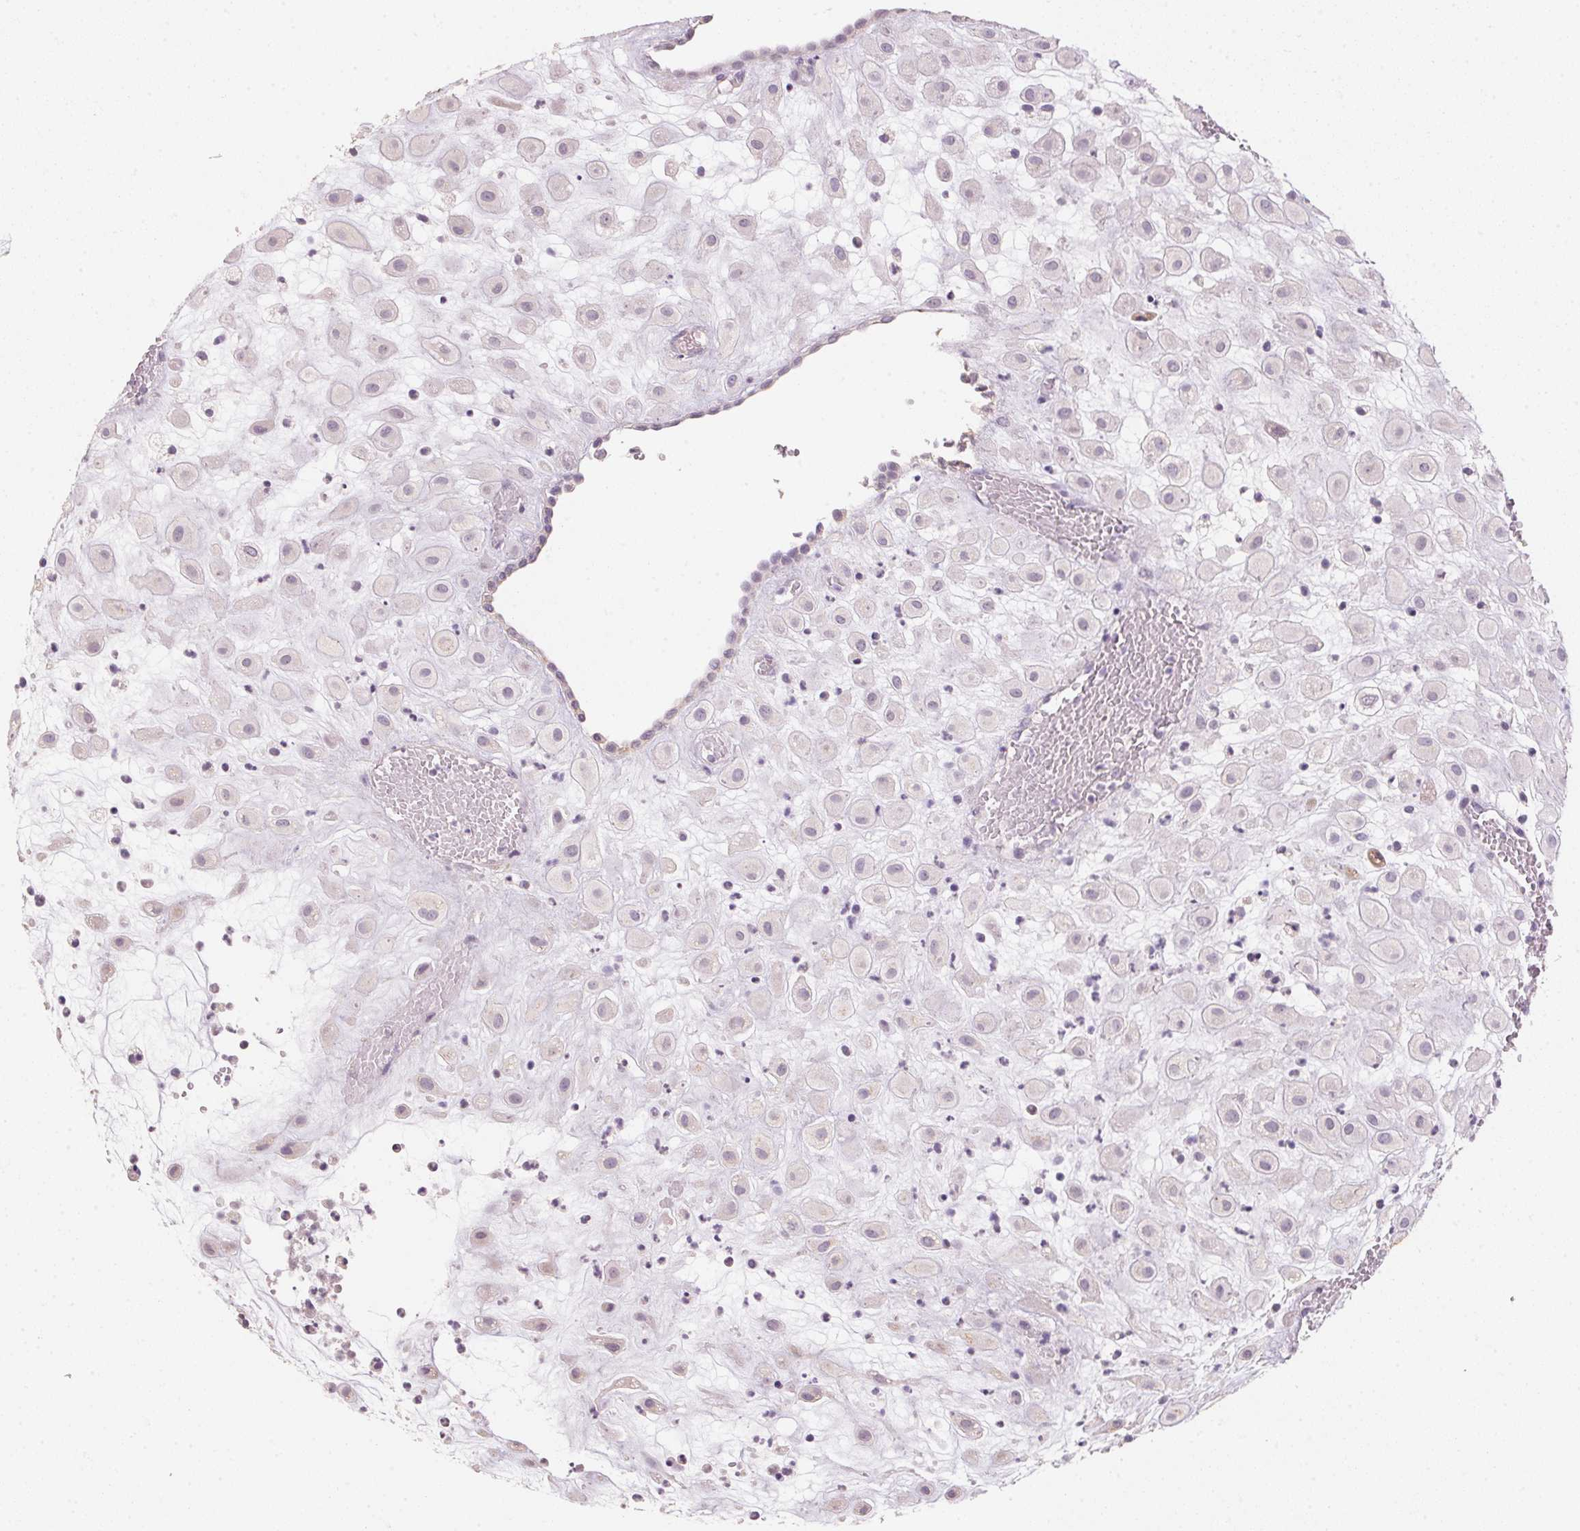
{"staining": {"intensity": "negative", "quantity": "none", "location": "none"}, "tissue": "placenta", "cell_type": "Decidual cells", "image_type": "normal", "snomed": [{"axis": "morphology", "description": "Normal tissue, NOS"}, {"axis": "topography", "description": "Placenta"}], "caption": "Image shows no significant protein expression in decidual cells of unremarkable placenta.", "gene": "CXCL5", "patient": {"sex": "female", "age": 24}}